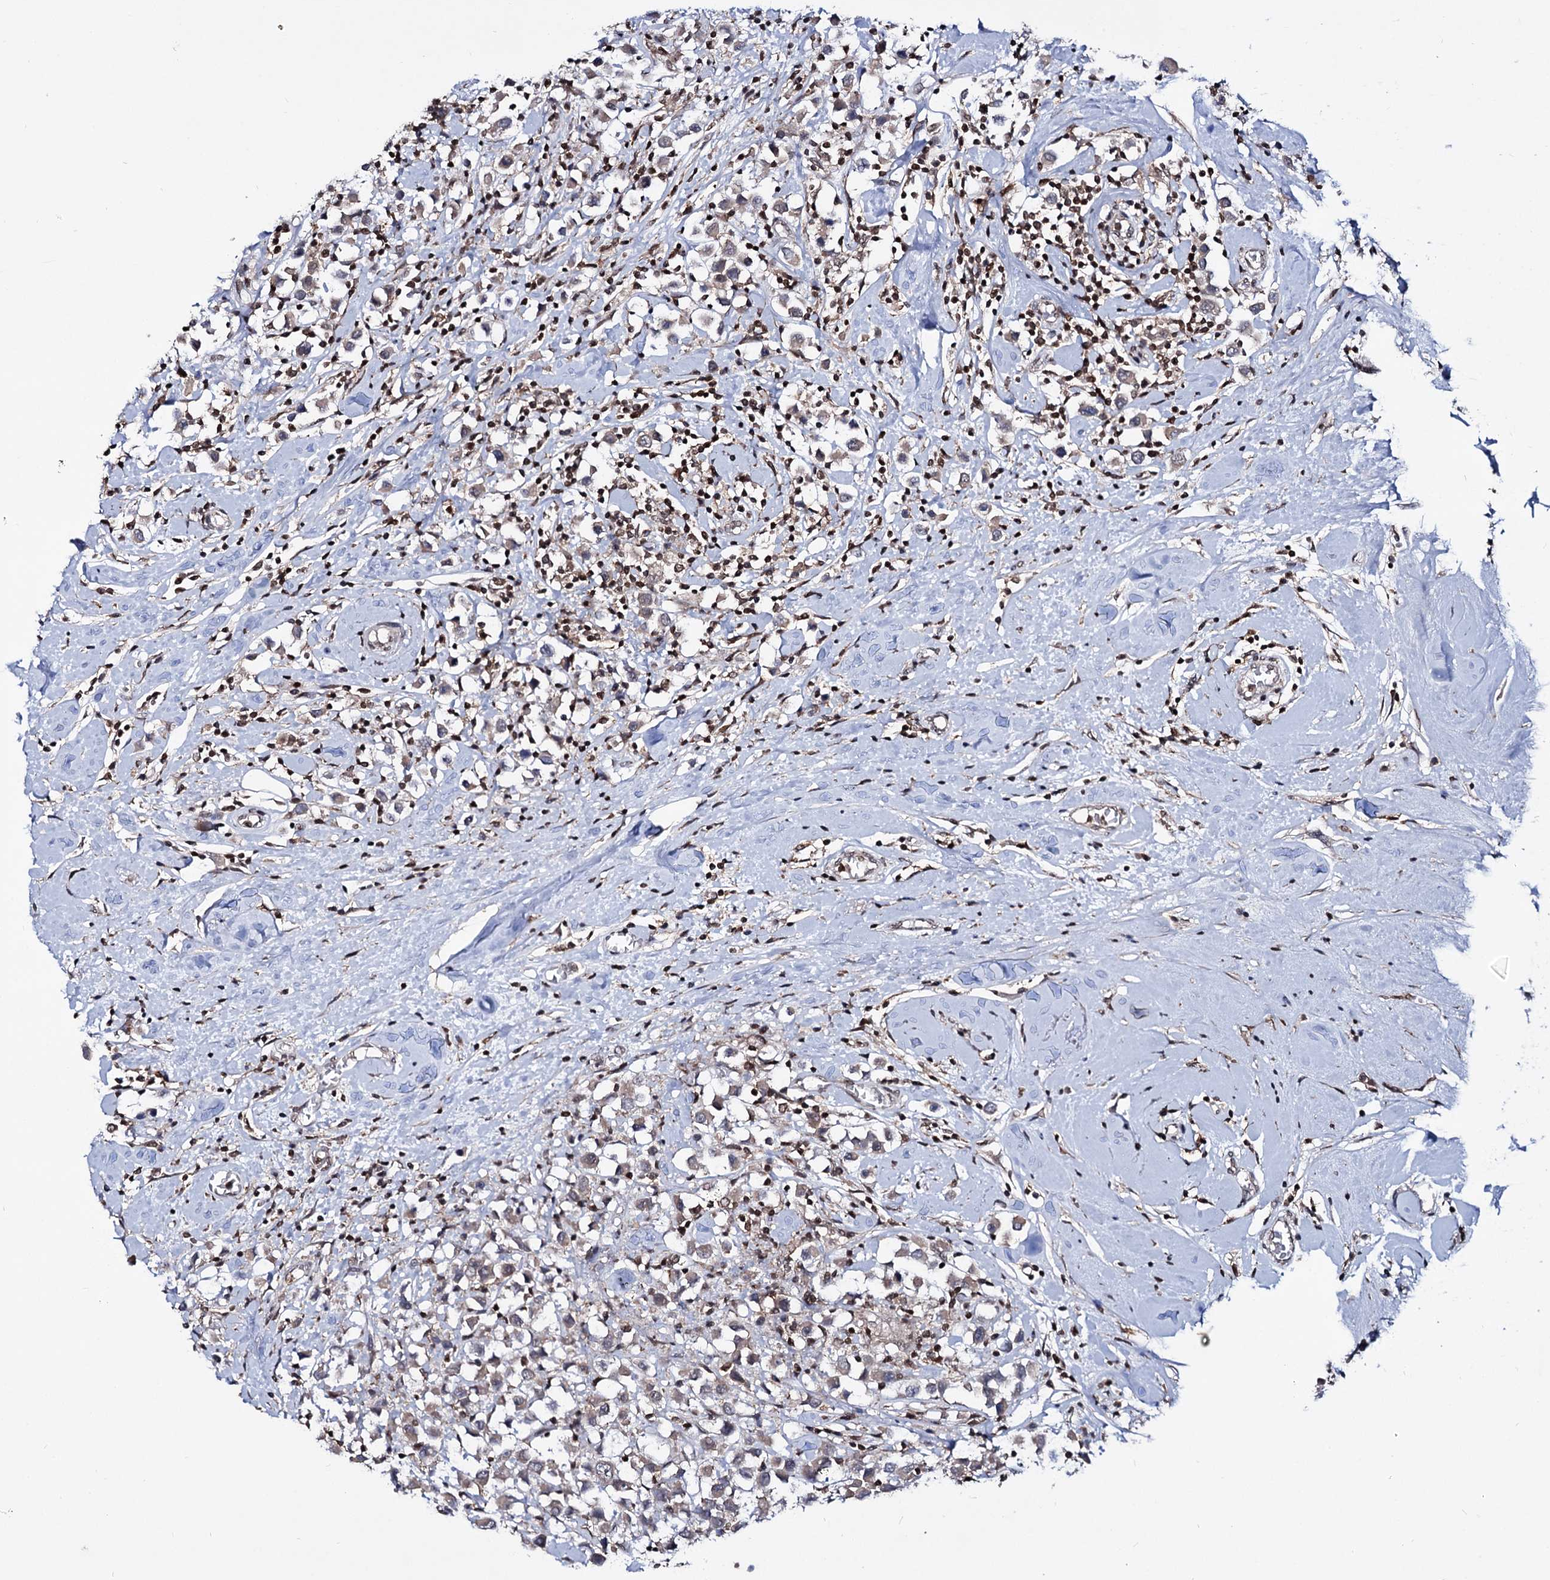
{"staining": {"intensity": "weak", "quantity": ">75%", "location": "cytoplasmic/membranous"}, "tissue": "breast cancer", "cell_type": "Tumor cells", "image_type": "cancer", "snomed": [{"axis": "morphology", "description": "Duct carcinoma"}, {"axis": "topography", "description": "Breast"}], "caption": "The micrograph reveals immunohistochemical staining of breast invasive ductal carcinoma. There is weak cytoplasmic/membranous positivity is seen in about >75% of tumor cells.", "gene": "SMCHD1", "patient": {"sex": "female", "age": 61}}